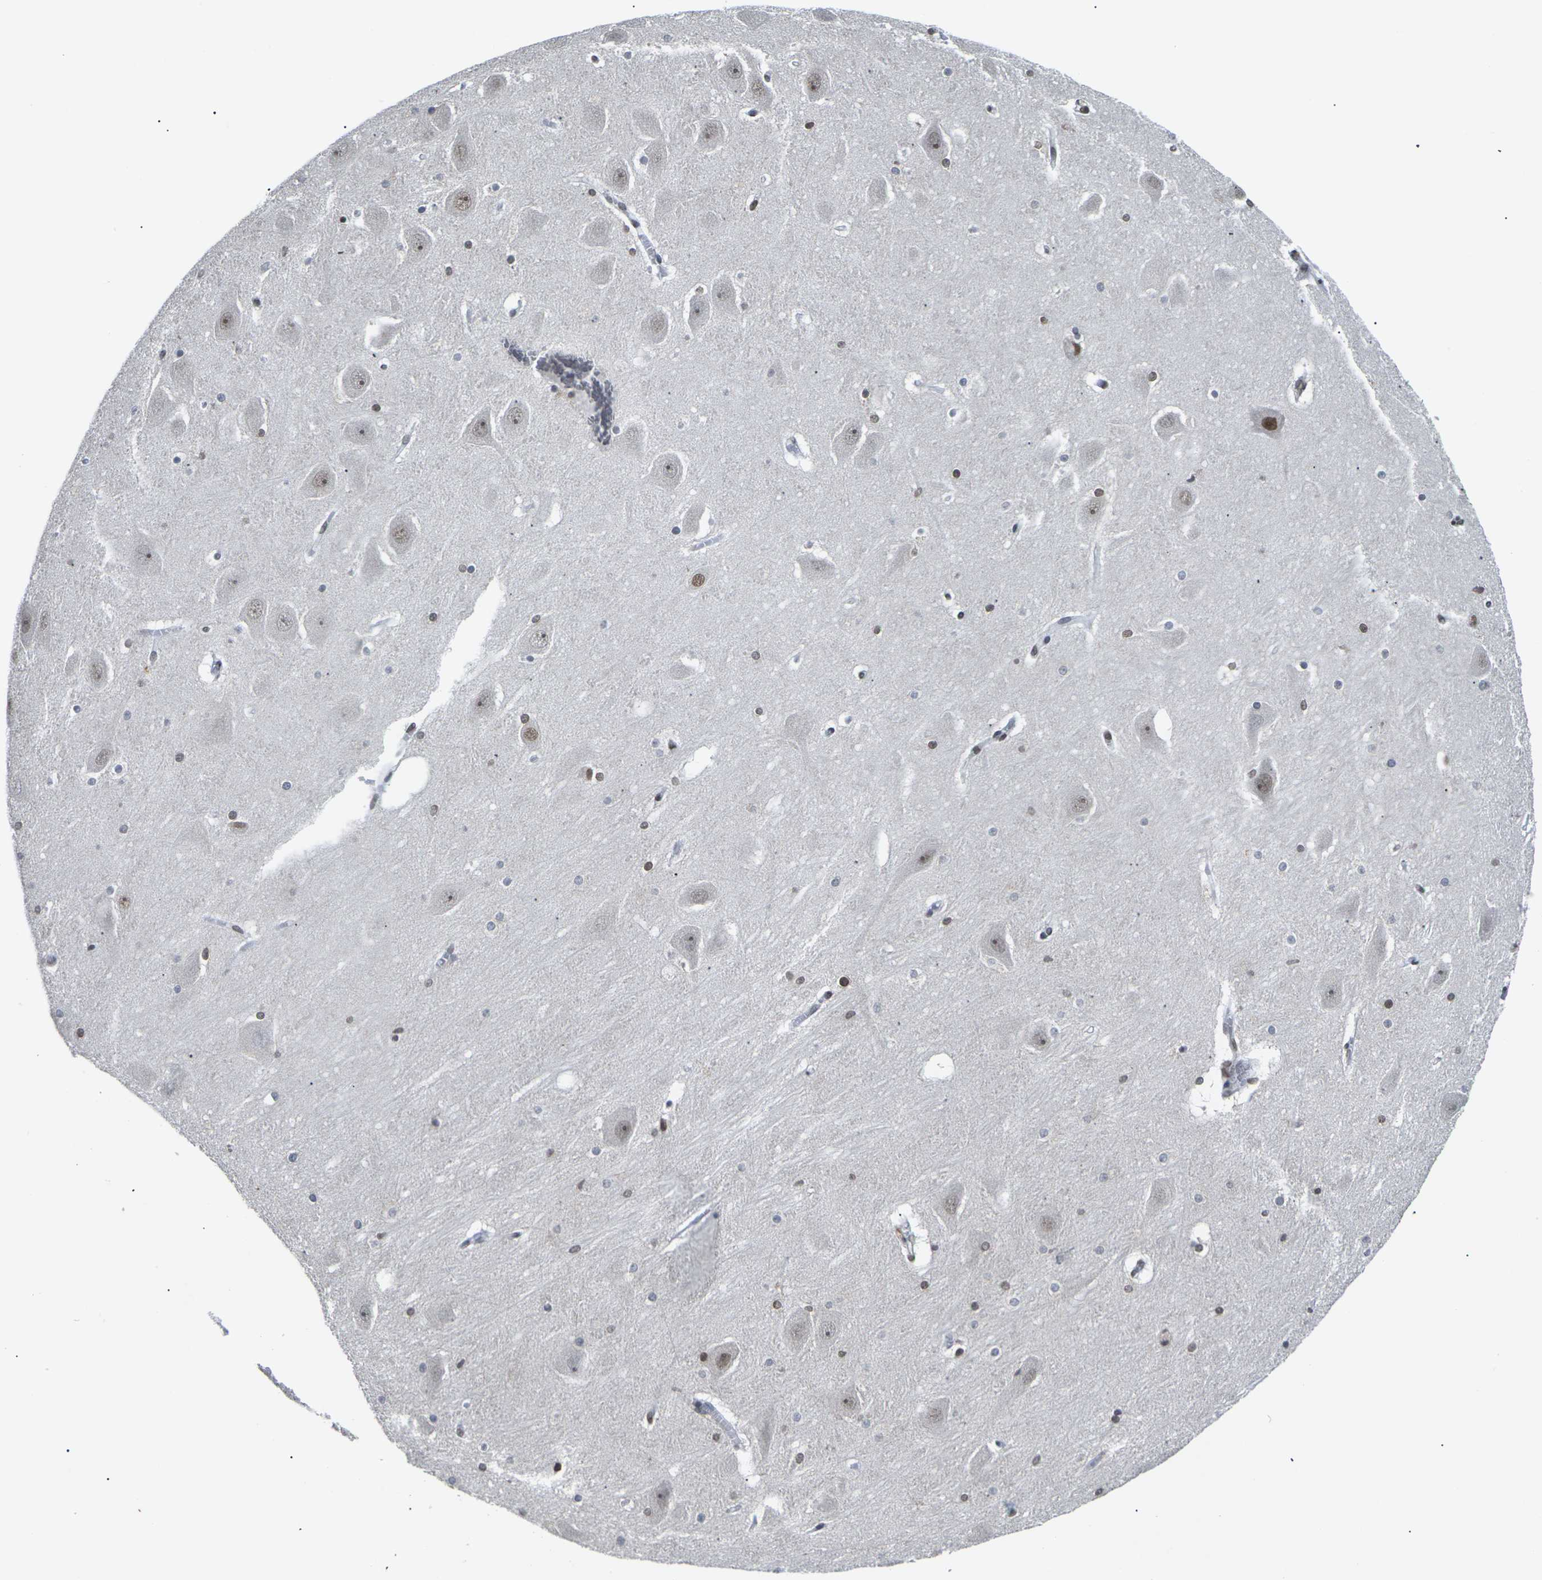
{"staining": {"intensity": "strong", "quantity": "25%-75%", "location": "nuclear"}, "tissue": "hippocampus", "cell_type": "Glial cells", "image_type": "normal", "snomed": [{"axis": "morphology", "description": "Normal tissue, NOS"}, {"axis": "topography", "description": "Hippocampus"}], "caption": "Brown immunohistochemical staining in normal human hippocampus shows strong nuclear positivity in approximately 25%-75% of glial cells. Using DAB (brown) and hematoxylin (blue) stains, captured at high magnification using brightfield microscopy.", "gene": "ETV5", "patient": {"sex": "male", "age": 45}}